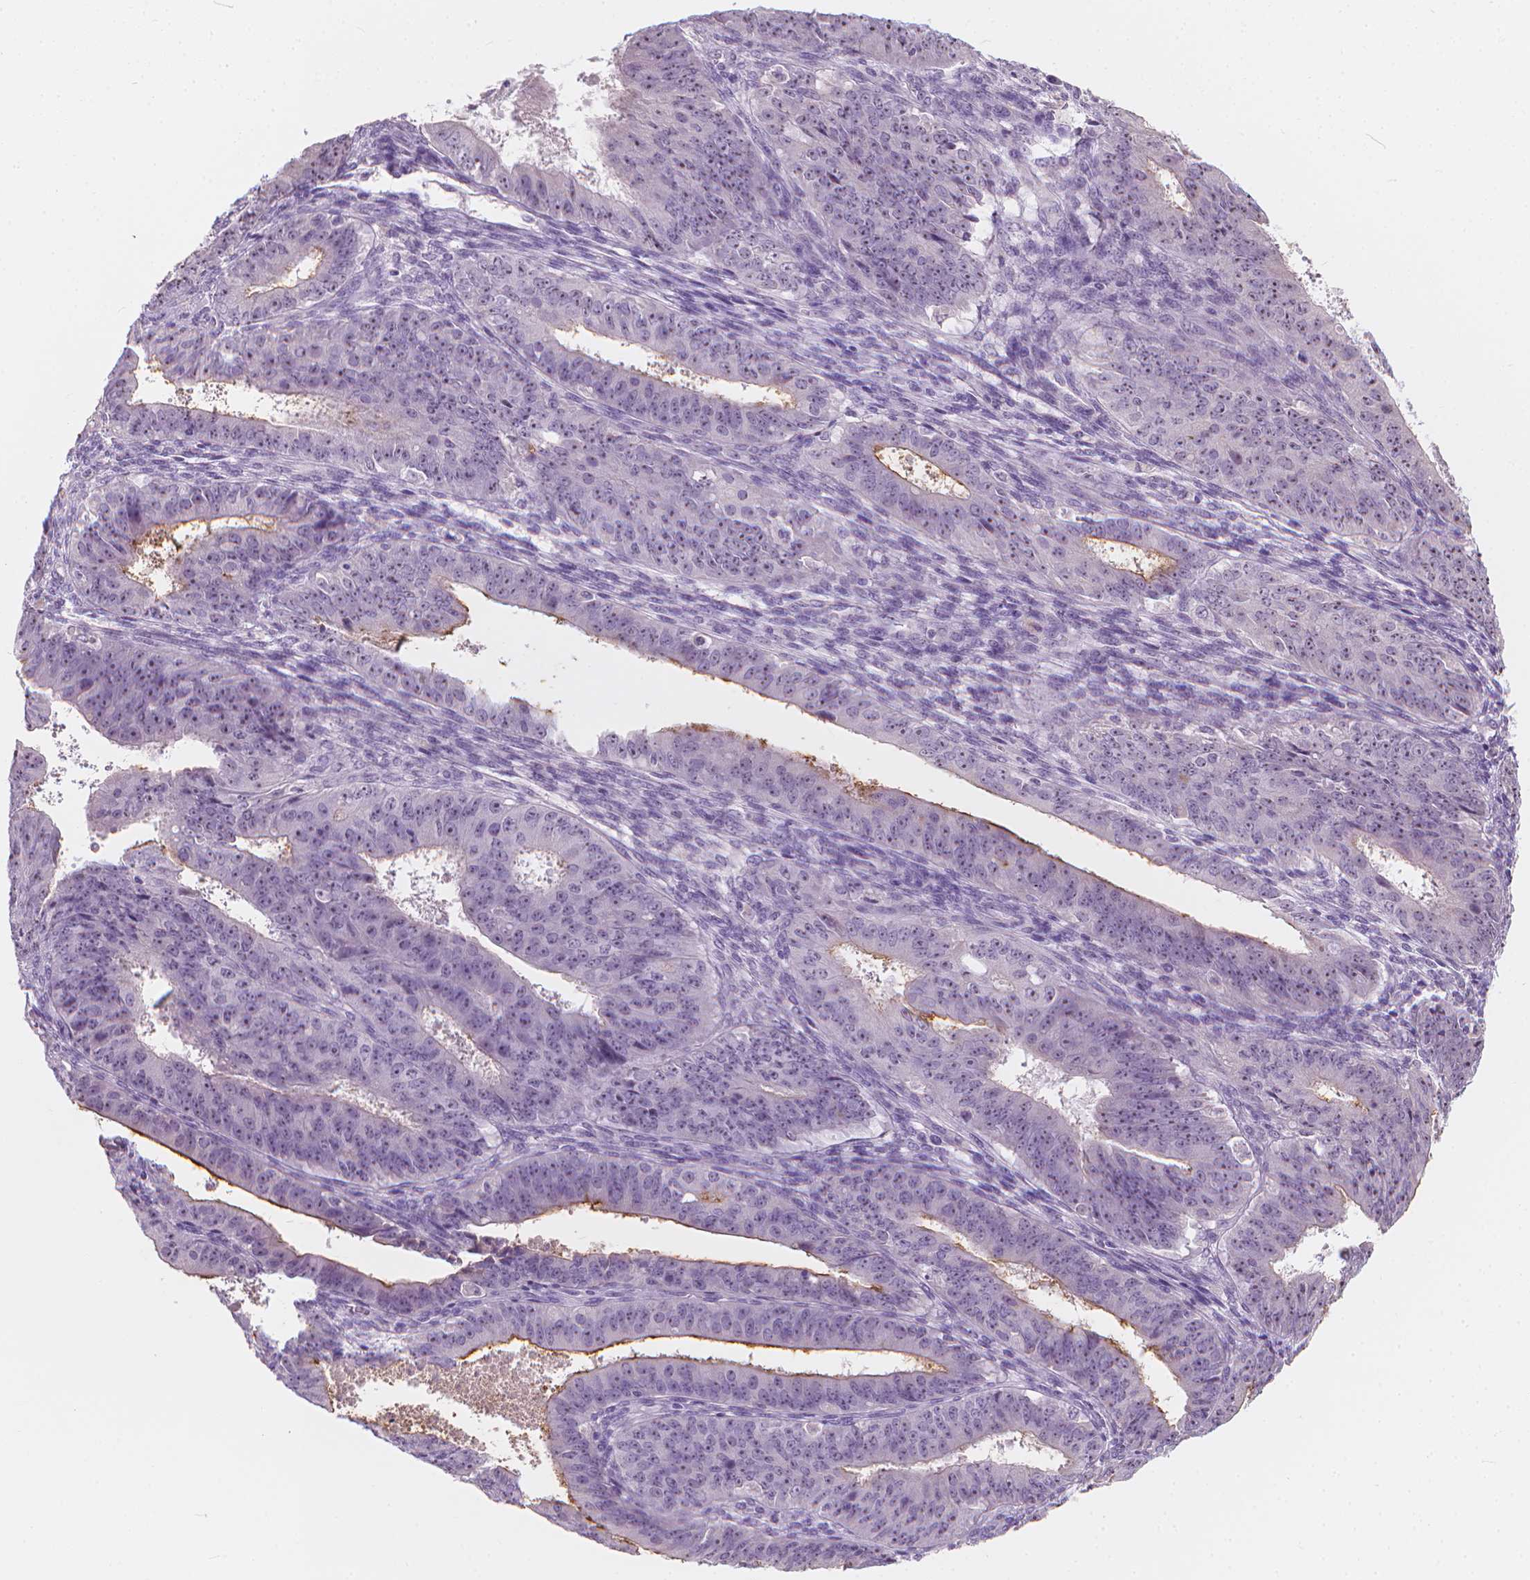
{"staining": {"intensity": "weak", "quantity": "<25%", "location": "cytoplasmic/membranous"}, "tissue": "ovarian cancer", "cell_type": "Tumor cells", "image_type": "cancer", "snomed": [{"axis": "morphology", "description": "Carcinoma, endometroid"}, {"axis": "topography", "description": "Ovary"}], "caption": "This is a photomicrograph of immunohistochemistry staining of ovarian cancer, which shows no positivity in tumor cells.", "gene": "GPRC5A", "patient": {"sex": "female", "age": 42}}